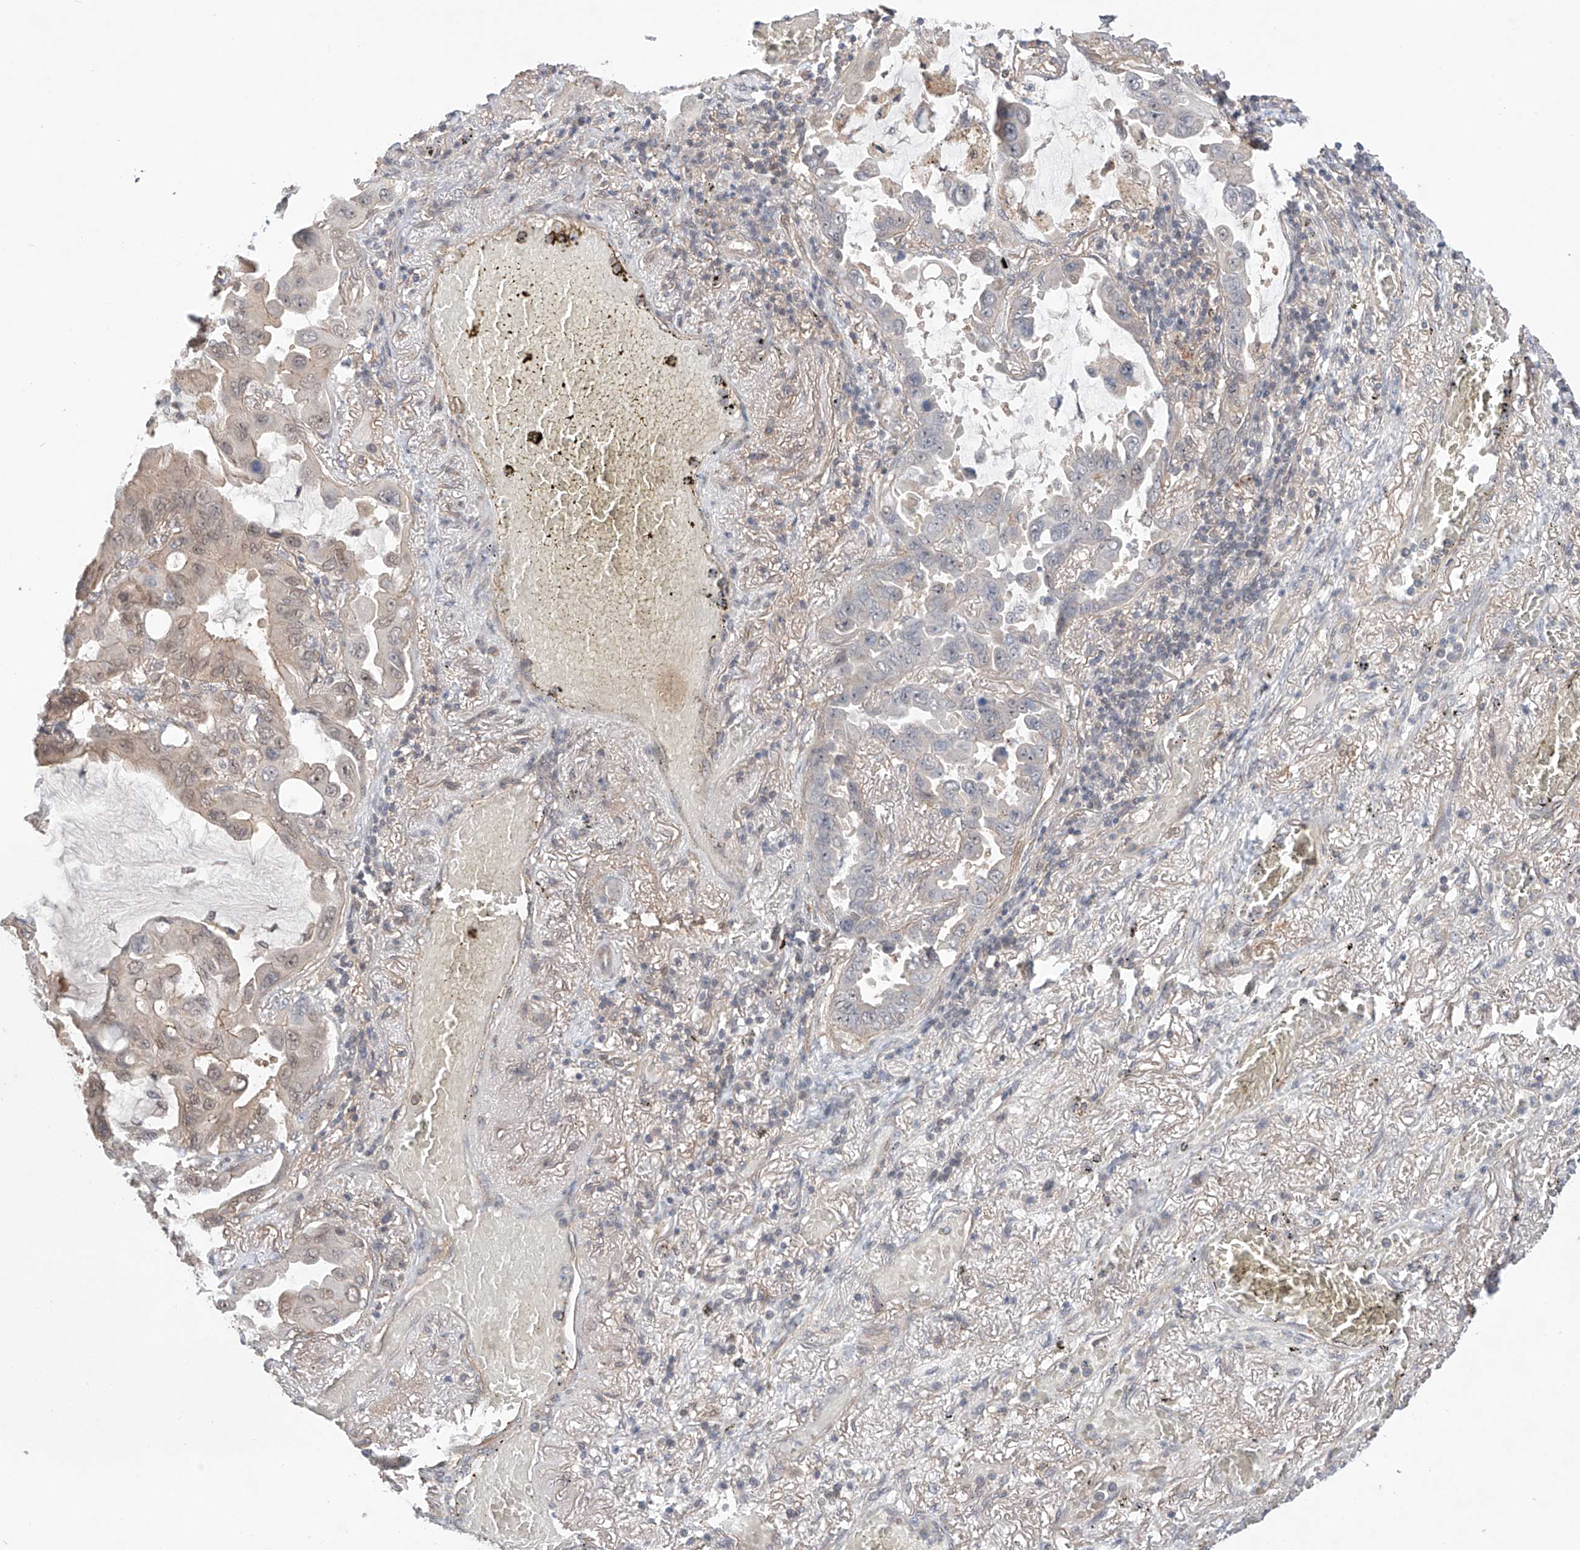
{"staining": {"intensity": "weak", "quantity": "<25%", "location": "cytoplasmic/membranous"}, "tissue": "lung cancer", "cell_type": "Tumor cells", "image_type": "cancer", "snomed": [{"axis": "morphology", "description": "Adenocarcinoma, NOS"}, {"axis": "topography", "description": "Lung"}], "caption": "Lung cancer stained for a protein using IHC shows no staining tumor cells.", "gene": "TSR2", "patient": {"sex": "male", "age": 64}}